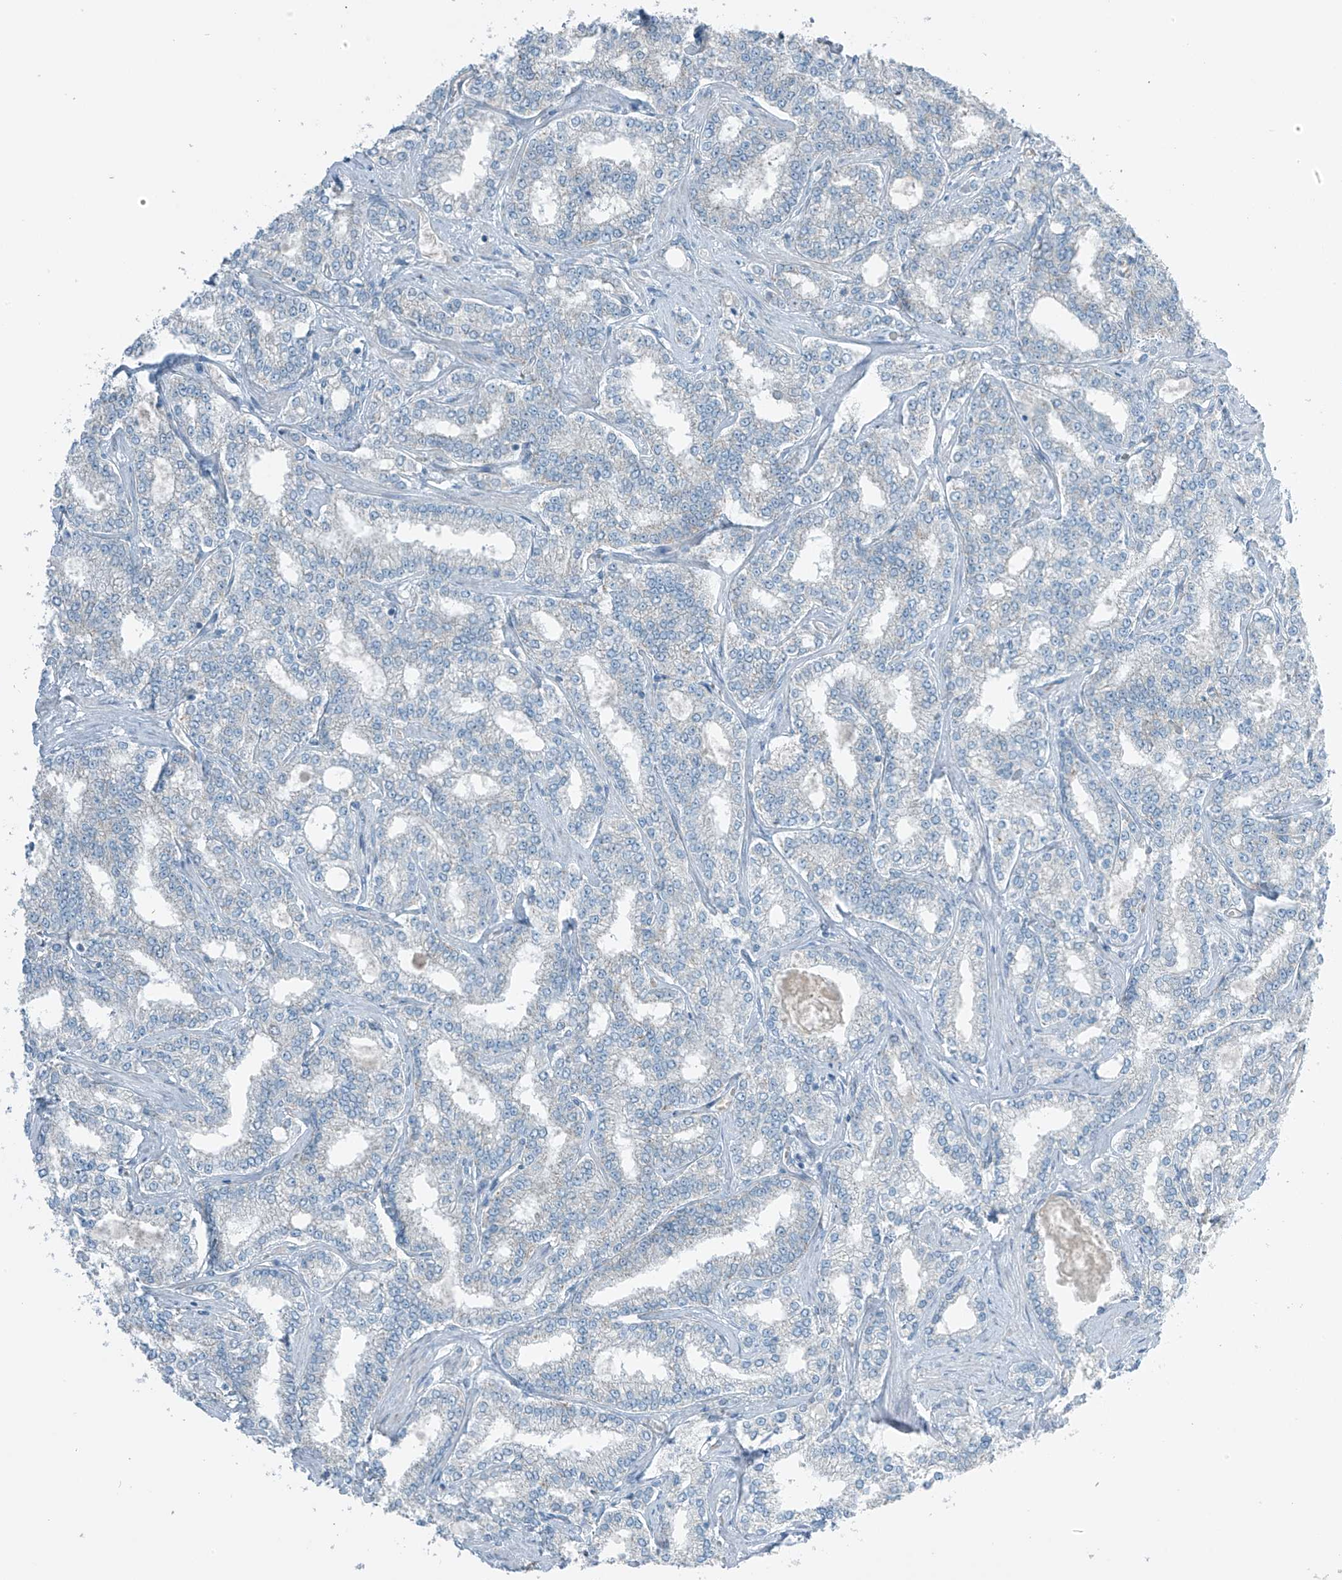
{"staining": {"intensity": "negative", "quantity": "none", "location": "none"}, "tissue": "prostate cancer", "cell_type": "Tumor cells", "image_type": "cancer", "snomed": [{"axis": "morphology", "description": "Normal tissue, NOS"}, {"axis": "morphology", "description": "Adenocarcinoma, High grade"}, {"axis": "topography", "description": "Prostate"}], "caption": "Protein analysis of prostate adenocarcinoma (high-grade) shows no significant staining in tumor cells.", "gene": "FAM131C", "patient": {"sex": "male", "age": 83}}